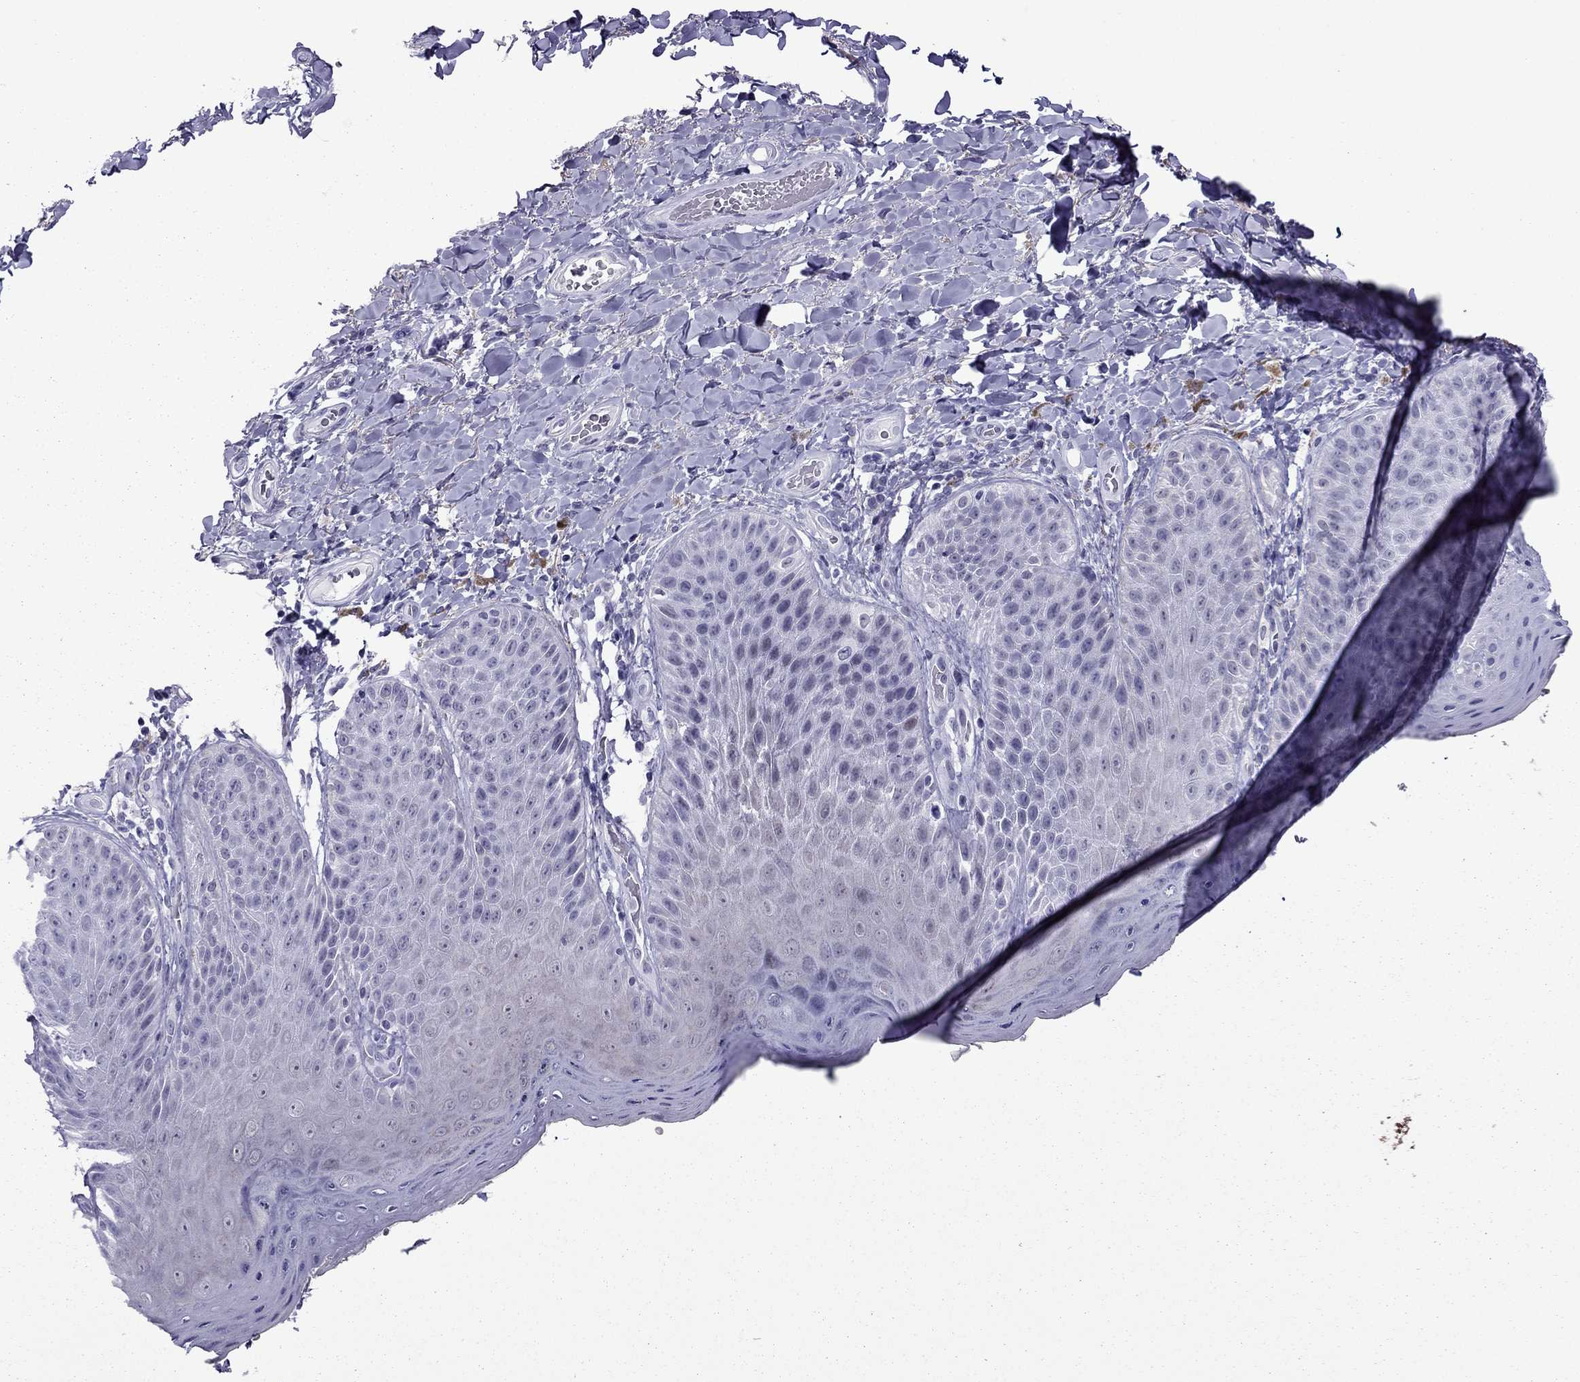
{"staining": {"intensity": "negative", "quantity": "none", "location": "none"}, "tissue": "skin", "cell_type": "Epidermal cells", "image_type": "normal", "snomed": [{"axis": "morphology", "description": "Normal tissue, NOS"}, {"axis": "topography", "description": "Anal"}], "caption": "DAB (3,3'-diaminobenzidine) immunohistochemical staining of normal skin reveals no significant staining in epidermal cells.", "gene": "MYLK3", "patient": {"sex": "male", "age": 53}}